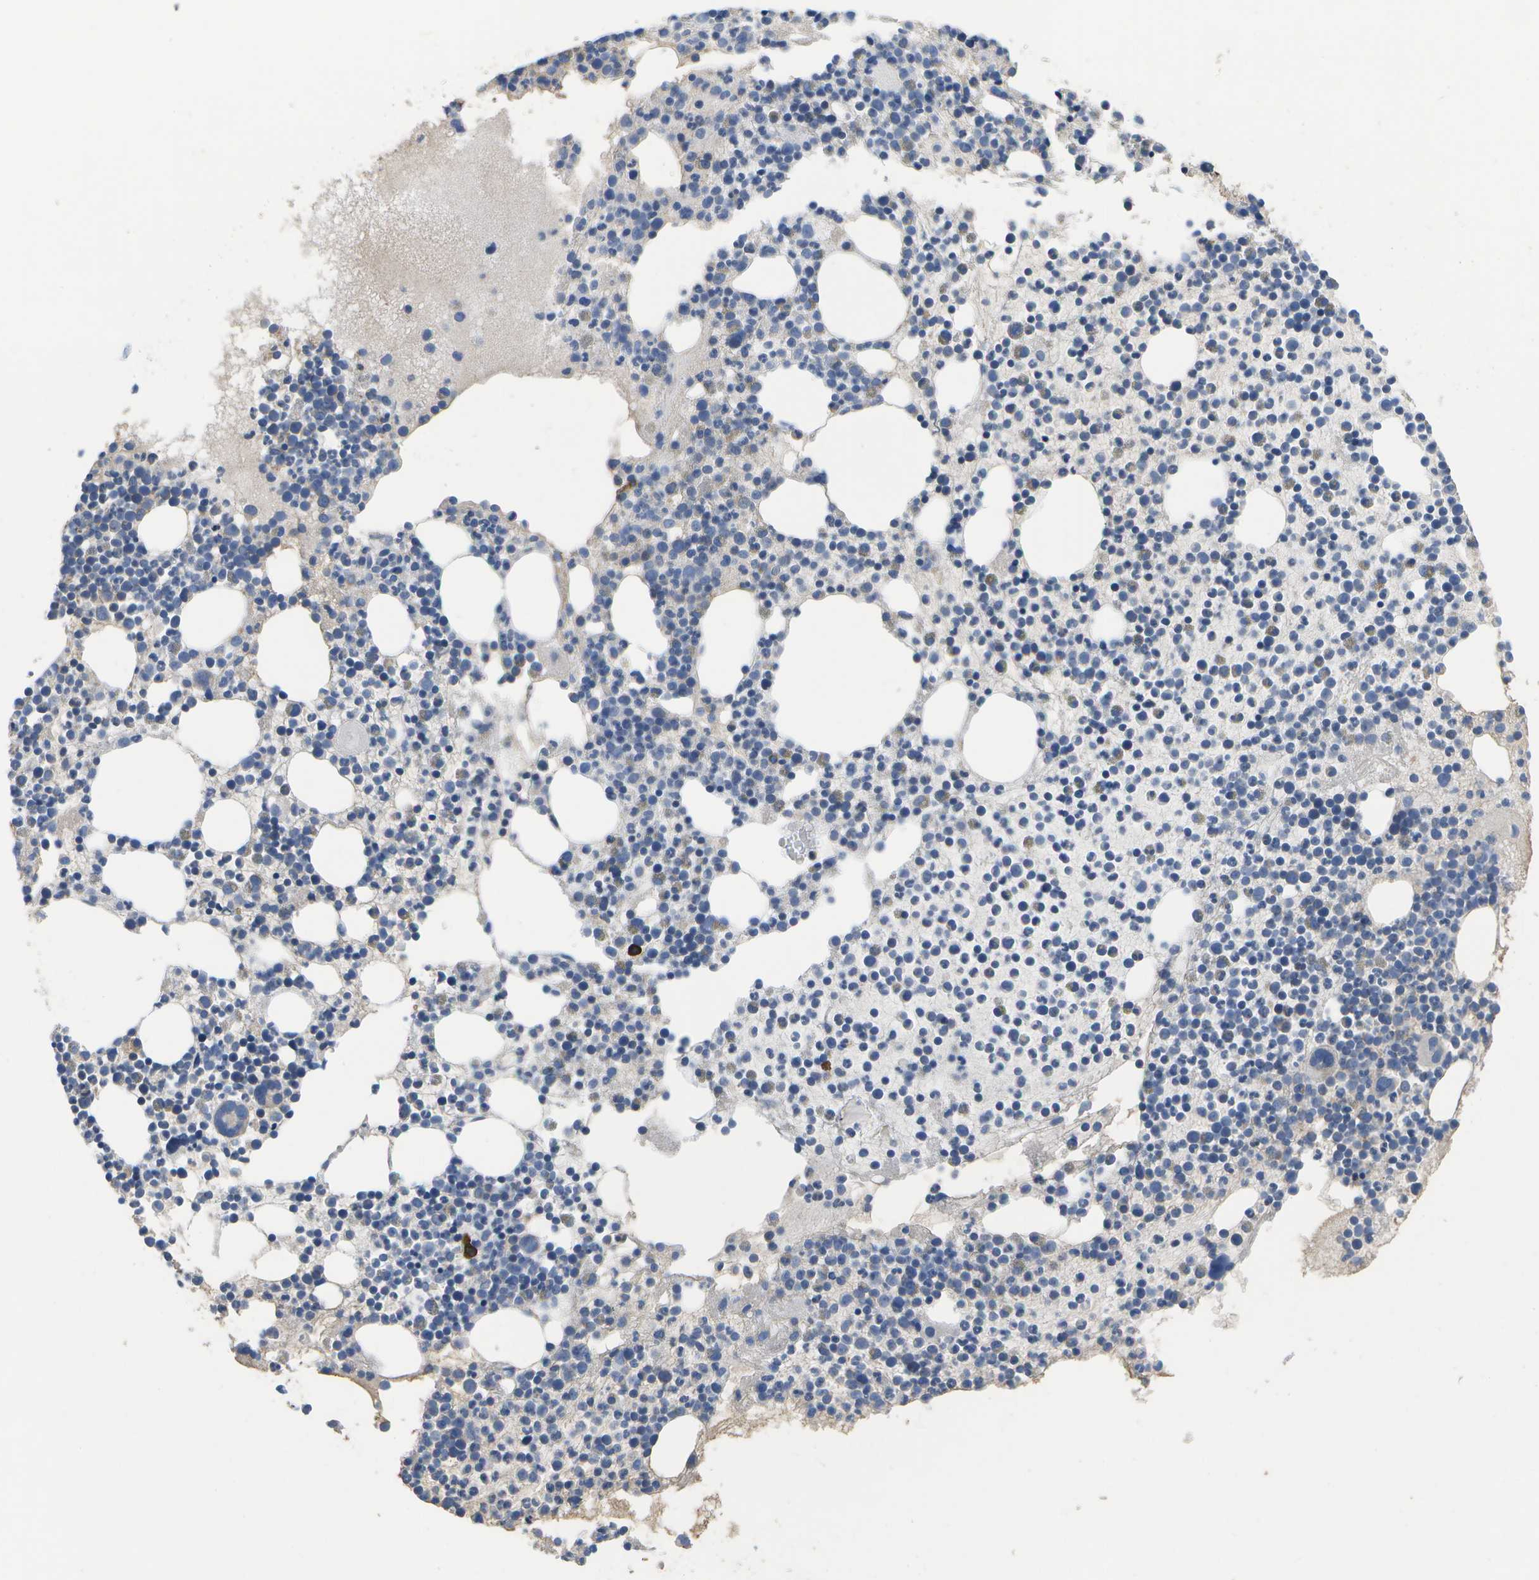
{"staining": {"intensity": "strong", "quantity": "<25%", "location": "cytoplasmic/membranous"}, "tissue": "bone marrow", "cell_type": "Hematopoietic cells", "image_type": "normal", "snomed": [{"axis": "morphology", "description": "Normal tissue, NOS"}, {"axis": "morphology", "description": "Inflammation, NOS"}, {"axis": "topography", "description": "Bone marrow"}], "caption": "About <25% of hematopoietic cells in normal bone marrow exhibit strong cytoplasmic/membranous protein positivity as visualized by brown immunohistochemical staining.", "gene": "HADHA", "patient": {"sex": "male", "age": 58}}